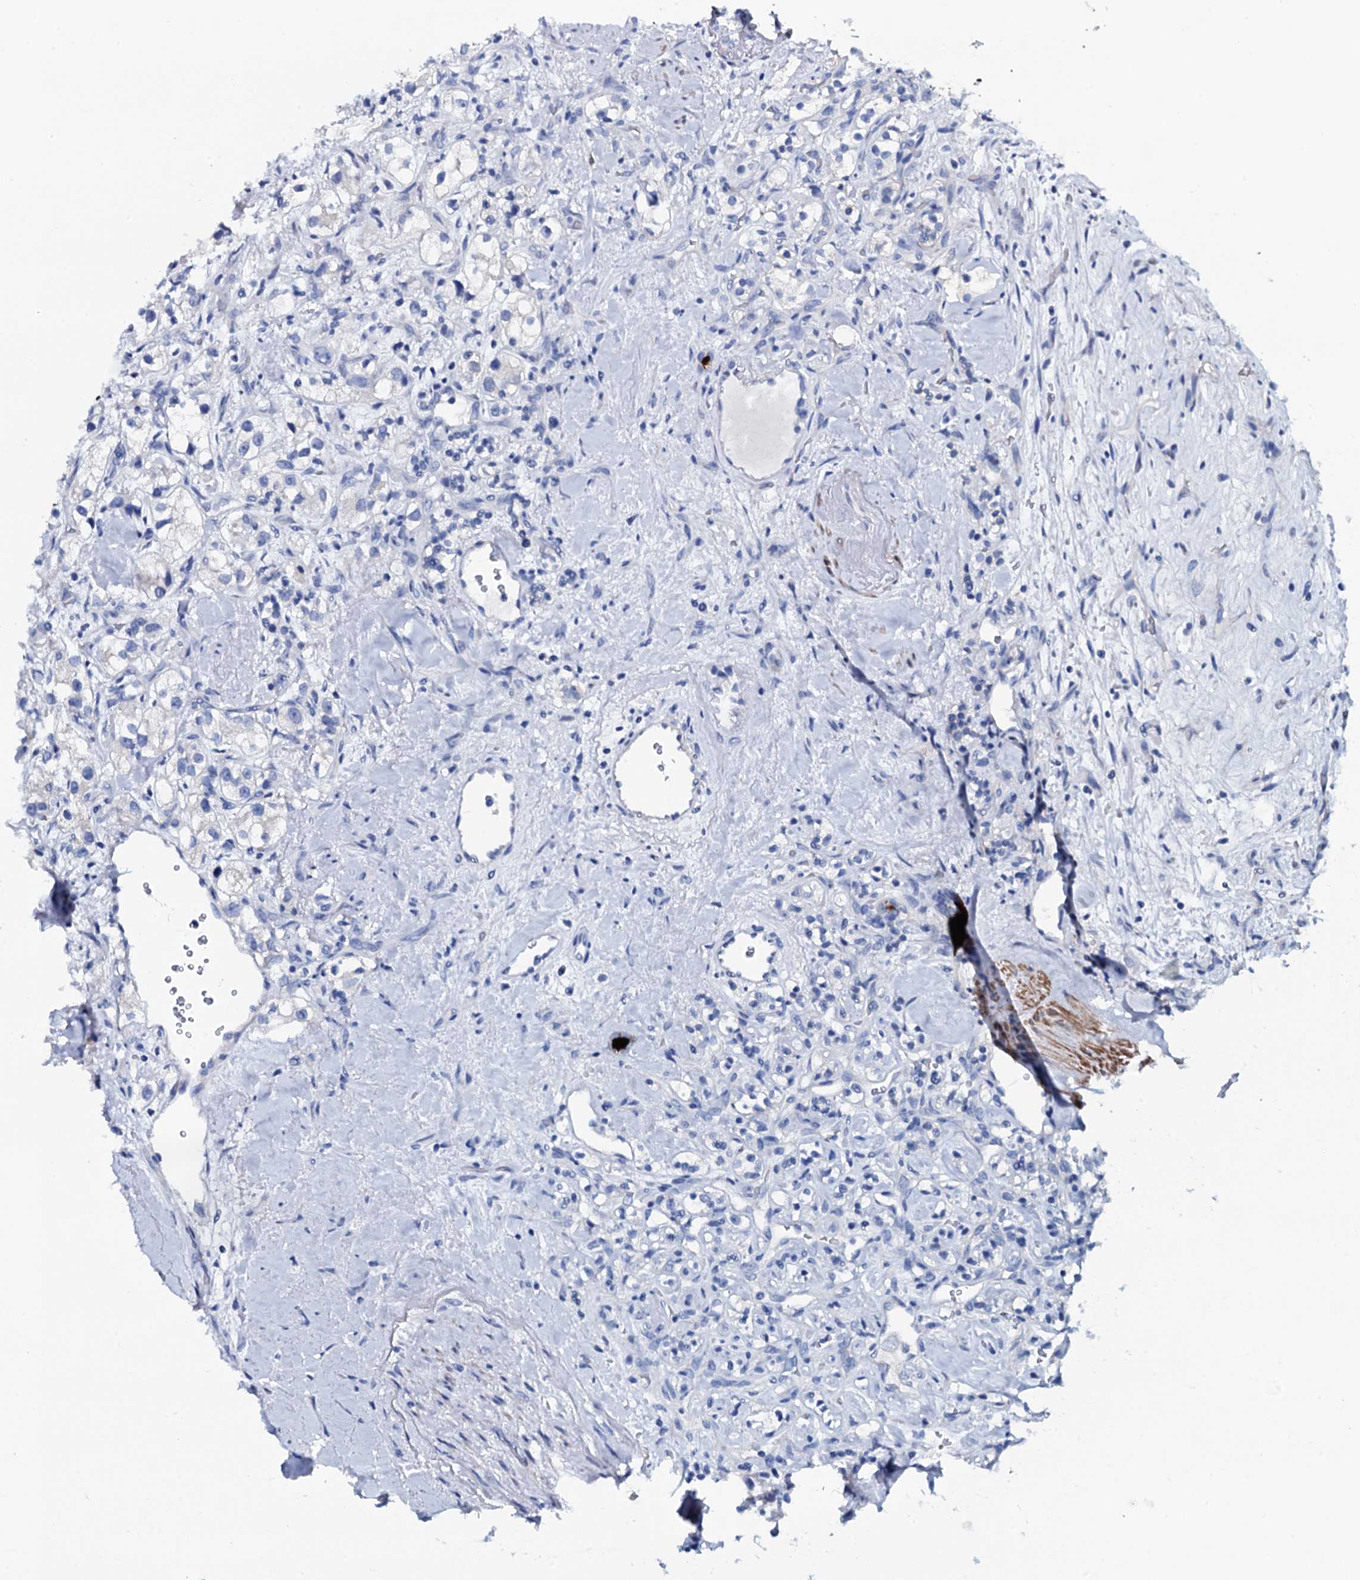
{"staining": {"intensity": "negative", "quantity": "none", "location": "none"}, "tissue": "renal cancer", "cell_type": "Tumor cells", "image_type": "cancer", "snomed": [{"axis": "morphology", "description": "Adenocarcinoma, NOS"}, {"axis": "topography", "description": "Kidney"}], "caption": "An immunohistochemistry image of renal cancer is shown. There is no staining in tumor cells of renal cancer.", "gene": "GYS2", "patient": {"sex": "male", "age": 77}}